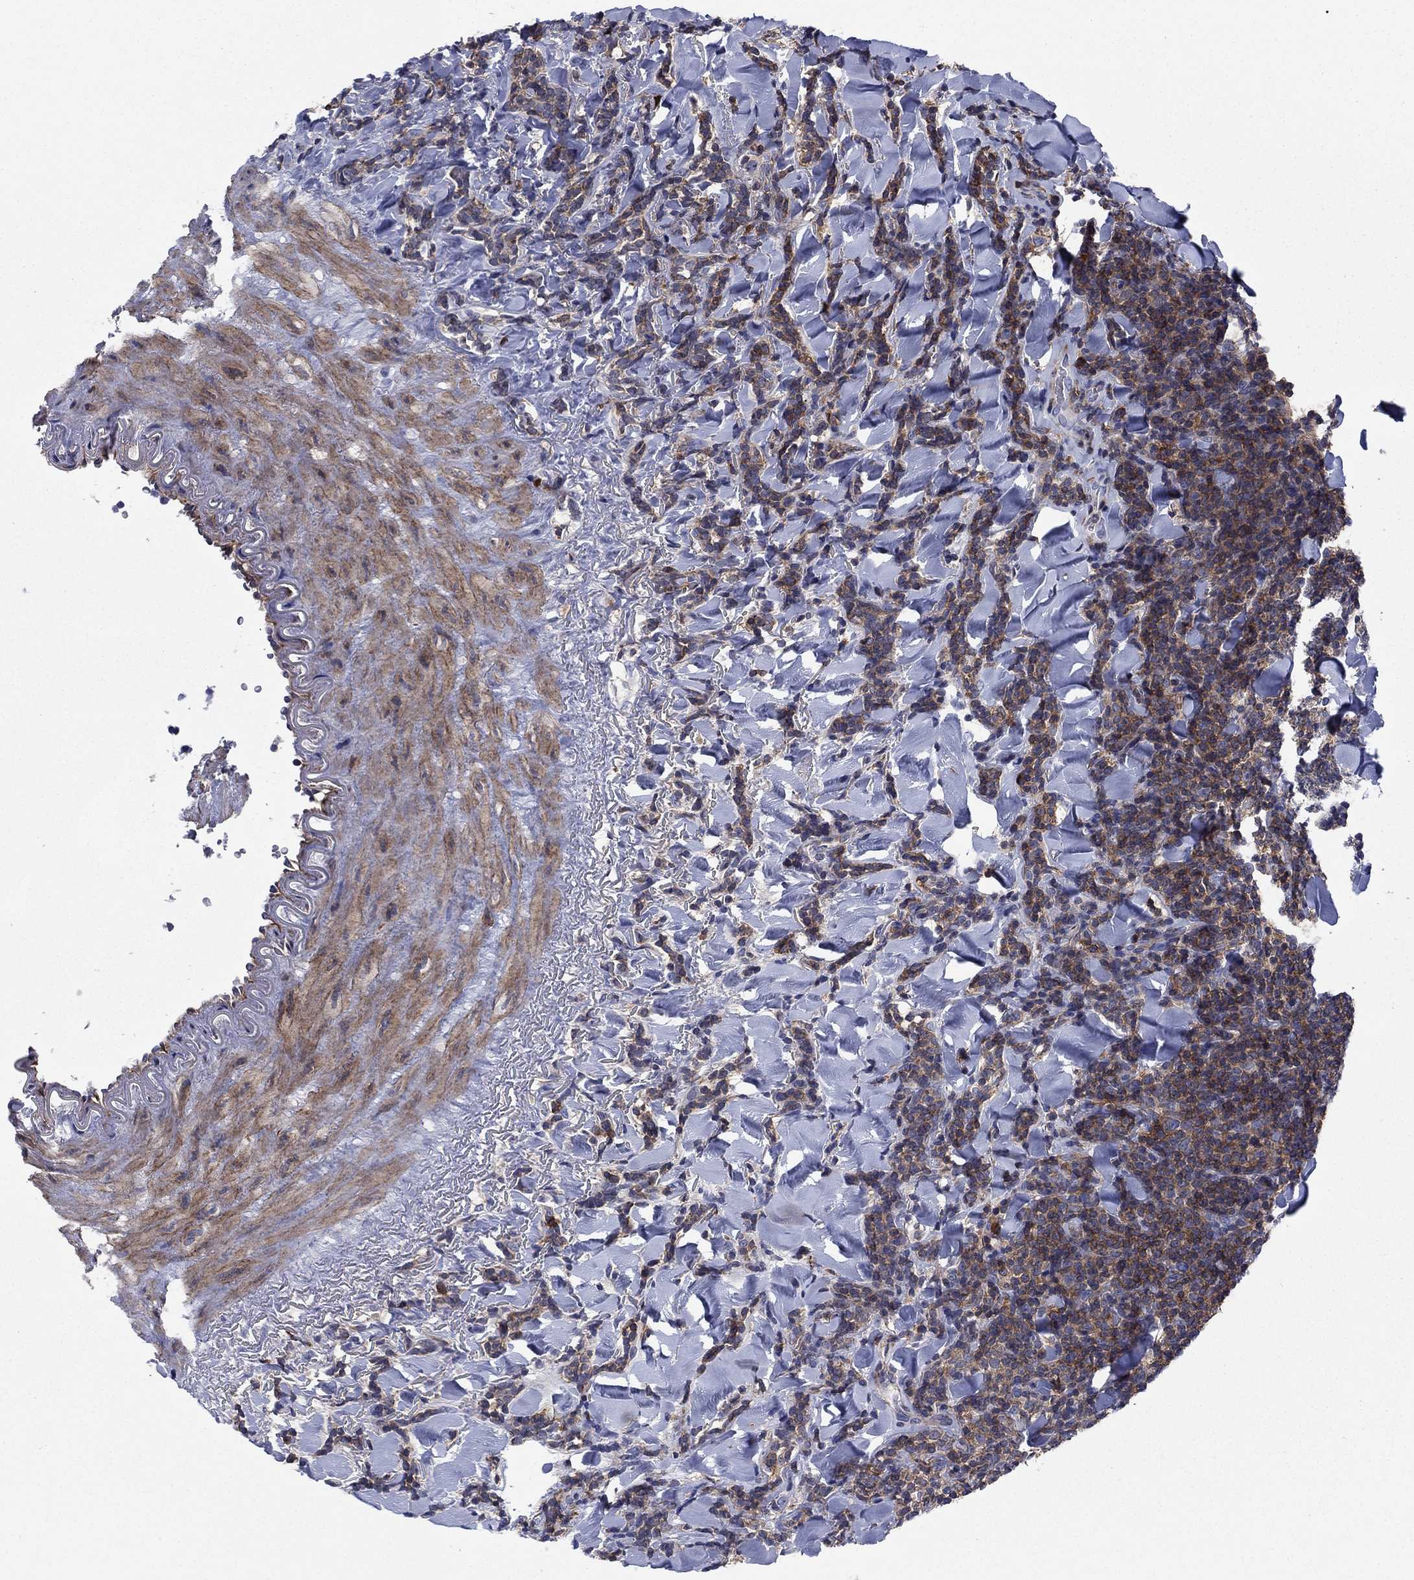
{"staining": {"intensity": "moderate", "quantity": "25%-75%", "location": "cytoplasmic/membranous"}, "tissue": "lymphoma", "cell_type": "Tumor cells", "image_type": "cancer", "snomed": [{"axis": "morphology", "description": "Malignant lymphoma, non-Hodgkin's type, Low grade"}, {"axis": "topography", "description": "Lymph node"}], "caption": "Protein staining demonstrates moderate cytoplasmic/membranous staining in approximately 25%-75% of tumor cells in malignant lymphoma, non-Hodgkin's type (low-grade).", "gene": "PSD4", "patient": {"sex": "female", "age": 56}}